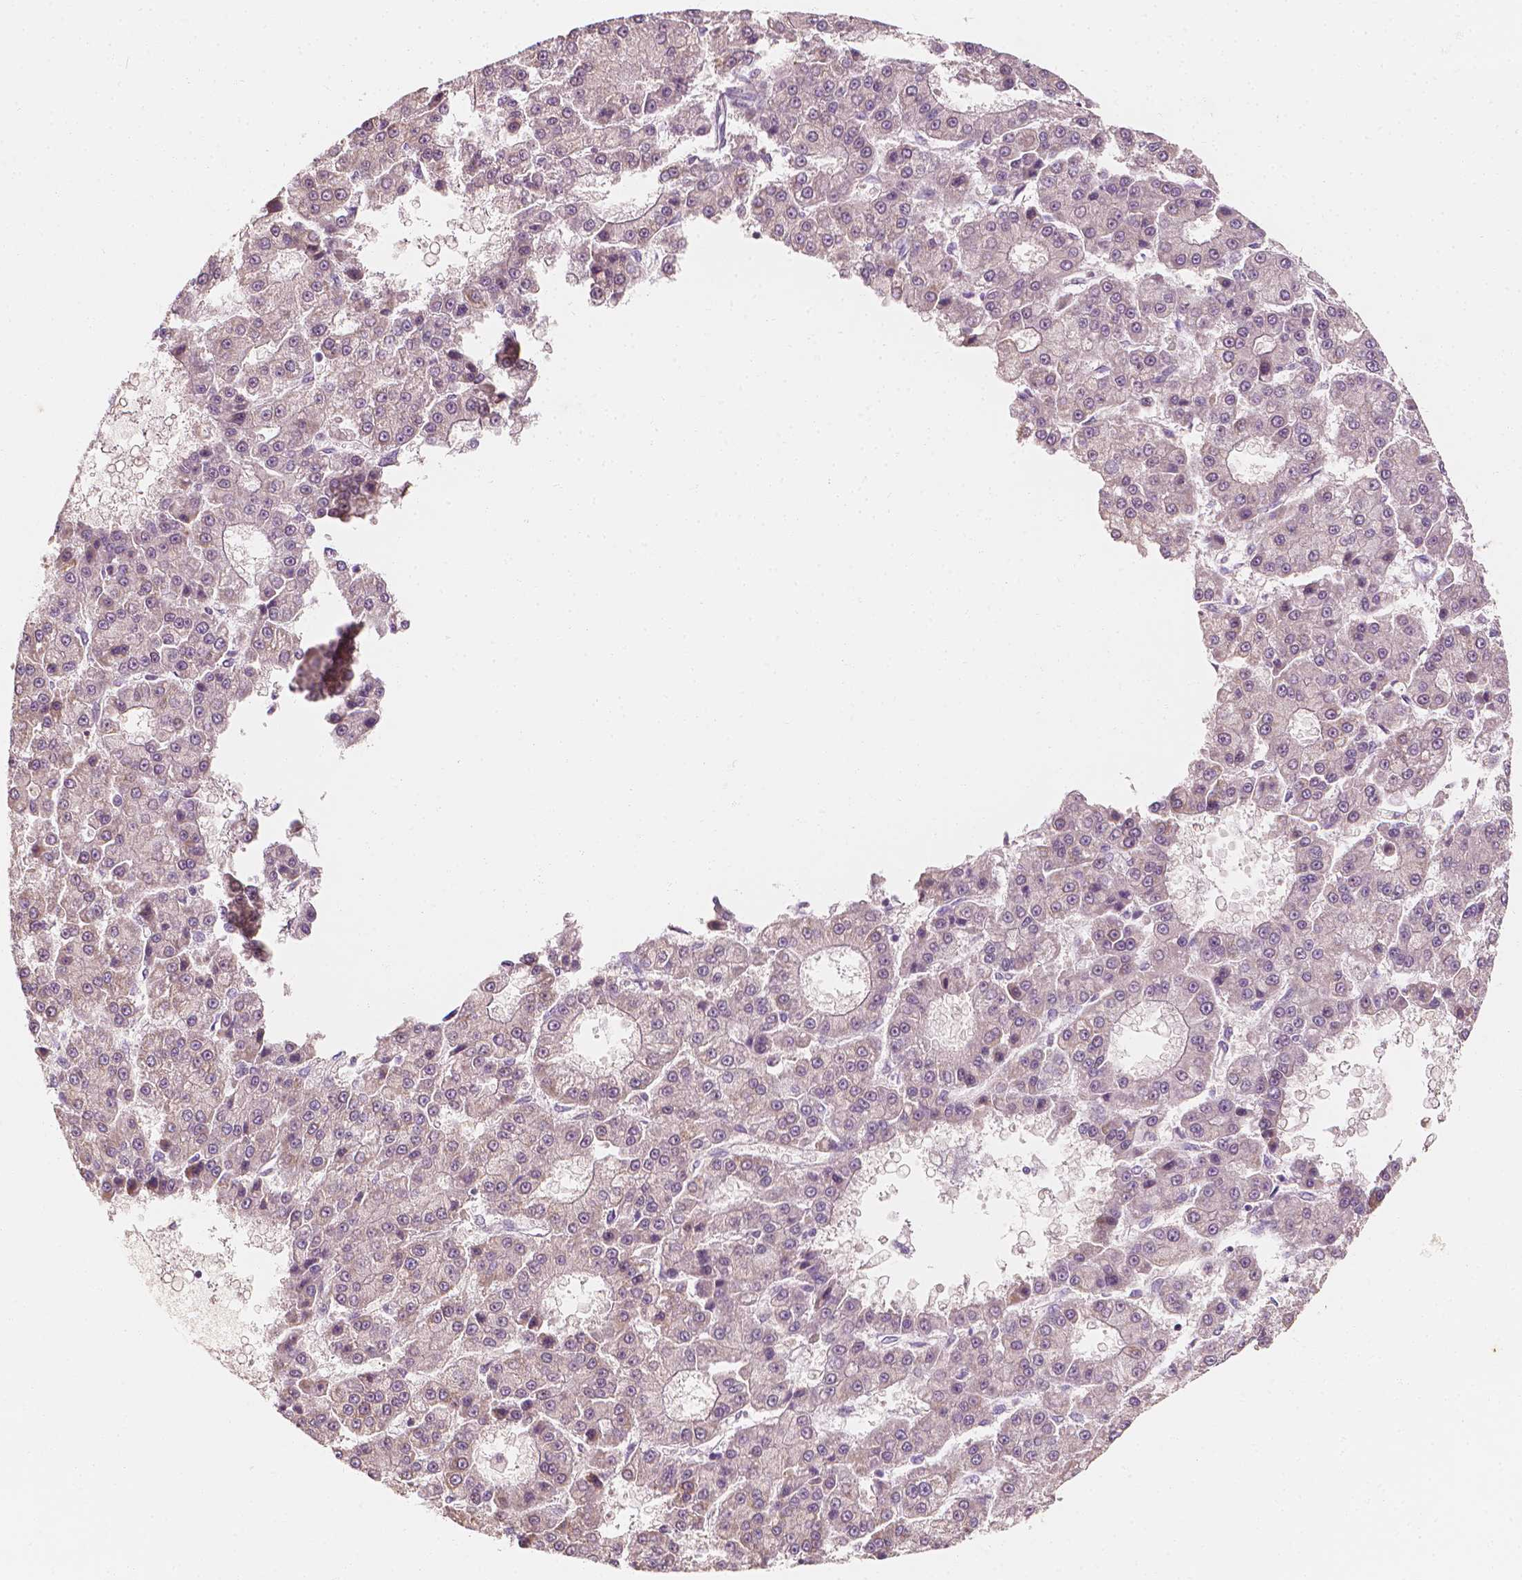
{"staining": {"intensity": "negative", "quantity": "none", "location": "none"}, "tissue": "liver cancer", "cell_type": "Tumor cells", "image_type": "cancer", "snomed": [{"axis": "morphology", "description": "Carcinoma, Hepatocellular, NOS"}, {"axis": "topography", "description": "Liver"}], "caption": "Protein analysis of hepatocellular carcinoma (liver) displays no significant positivity in tumor cells.", "gene": "SHPK", "patient": {"sex": "male", "age": 70}}